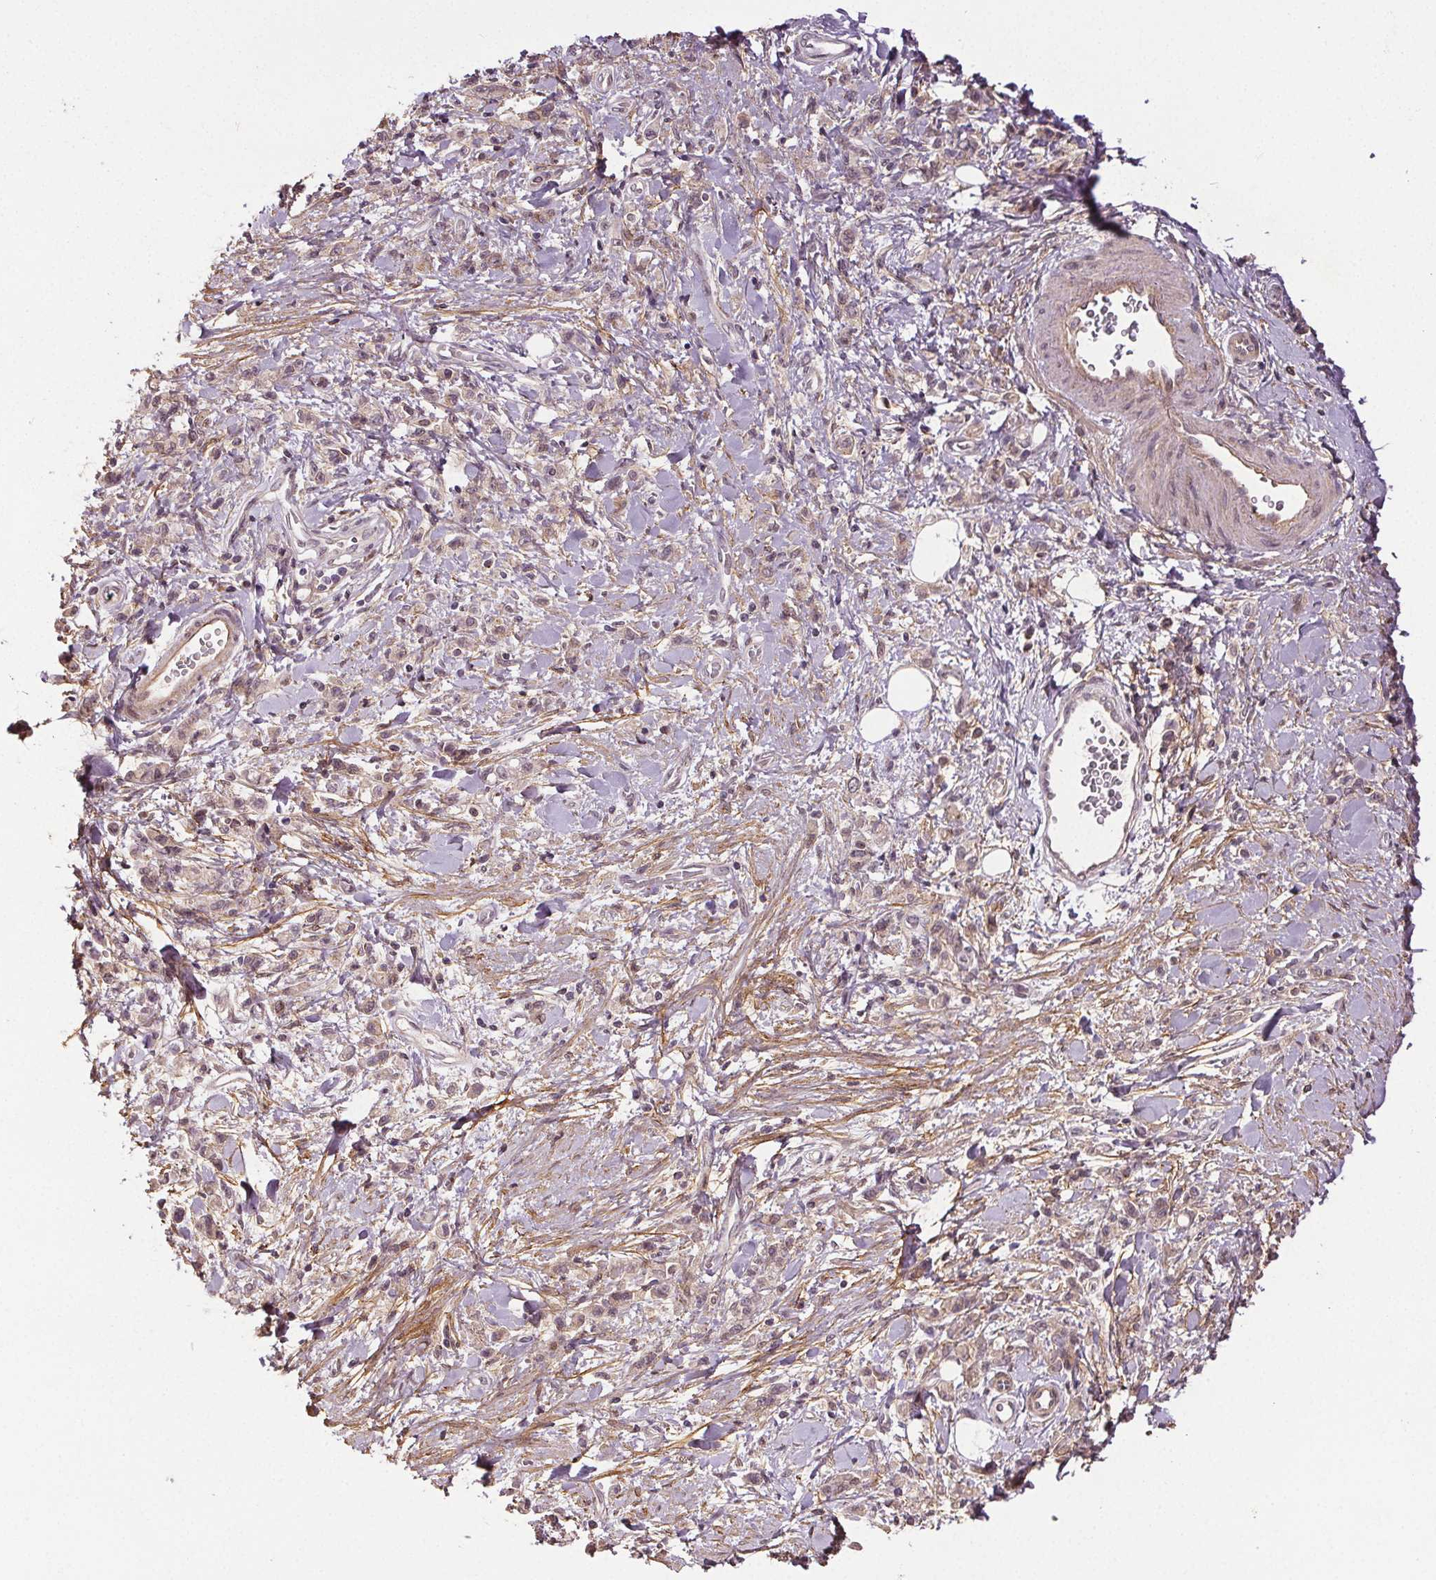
{"staining": {"intensity": "negative", "quantity": "none", "location": "none"}, "tissue": "stomach cancer", "cell_type": "Tumor cells", "image_type": "cancer", "snomed": [{"axis": "morphology", "description": "Adenocarcinoma, NOS"}, {"axis": "topography", "description": "Stomach"}], "caption": "Immunohistochemistry (IHC) of stomach cancer shows no expression in tumor cells.", "gene": "EPHB3", "patient": {"sex": "male", "age": 77}}